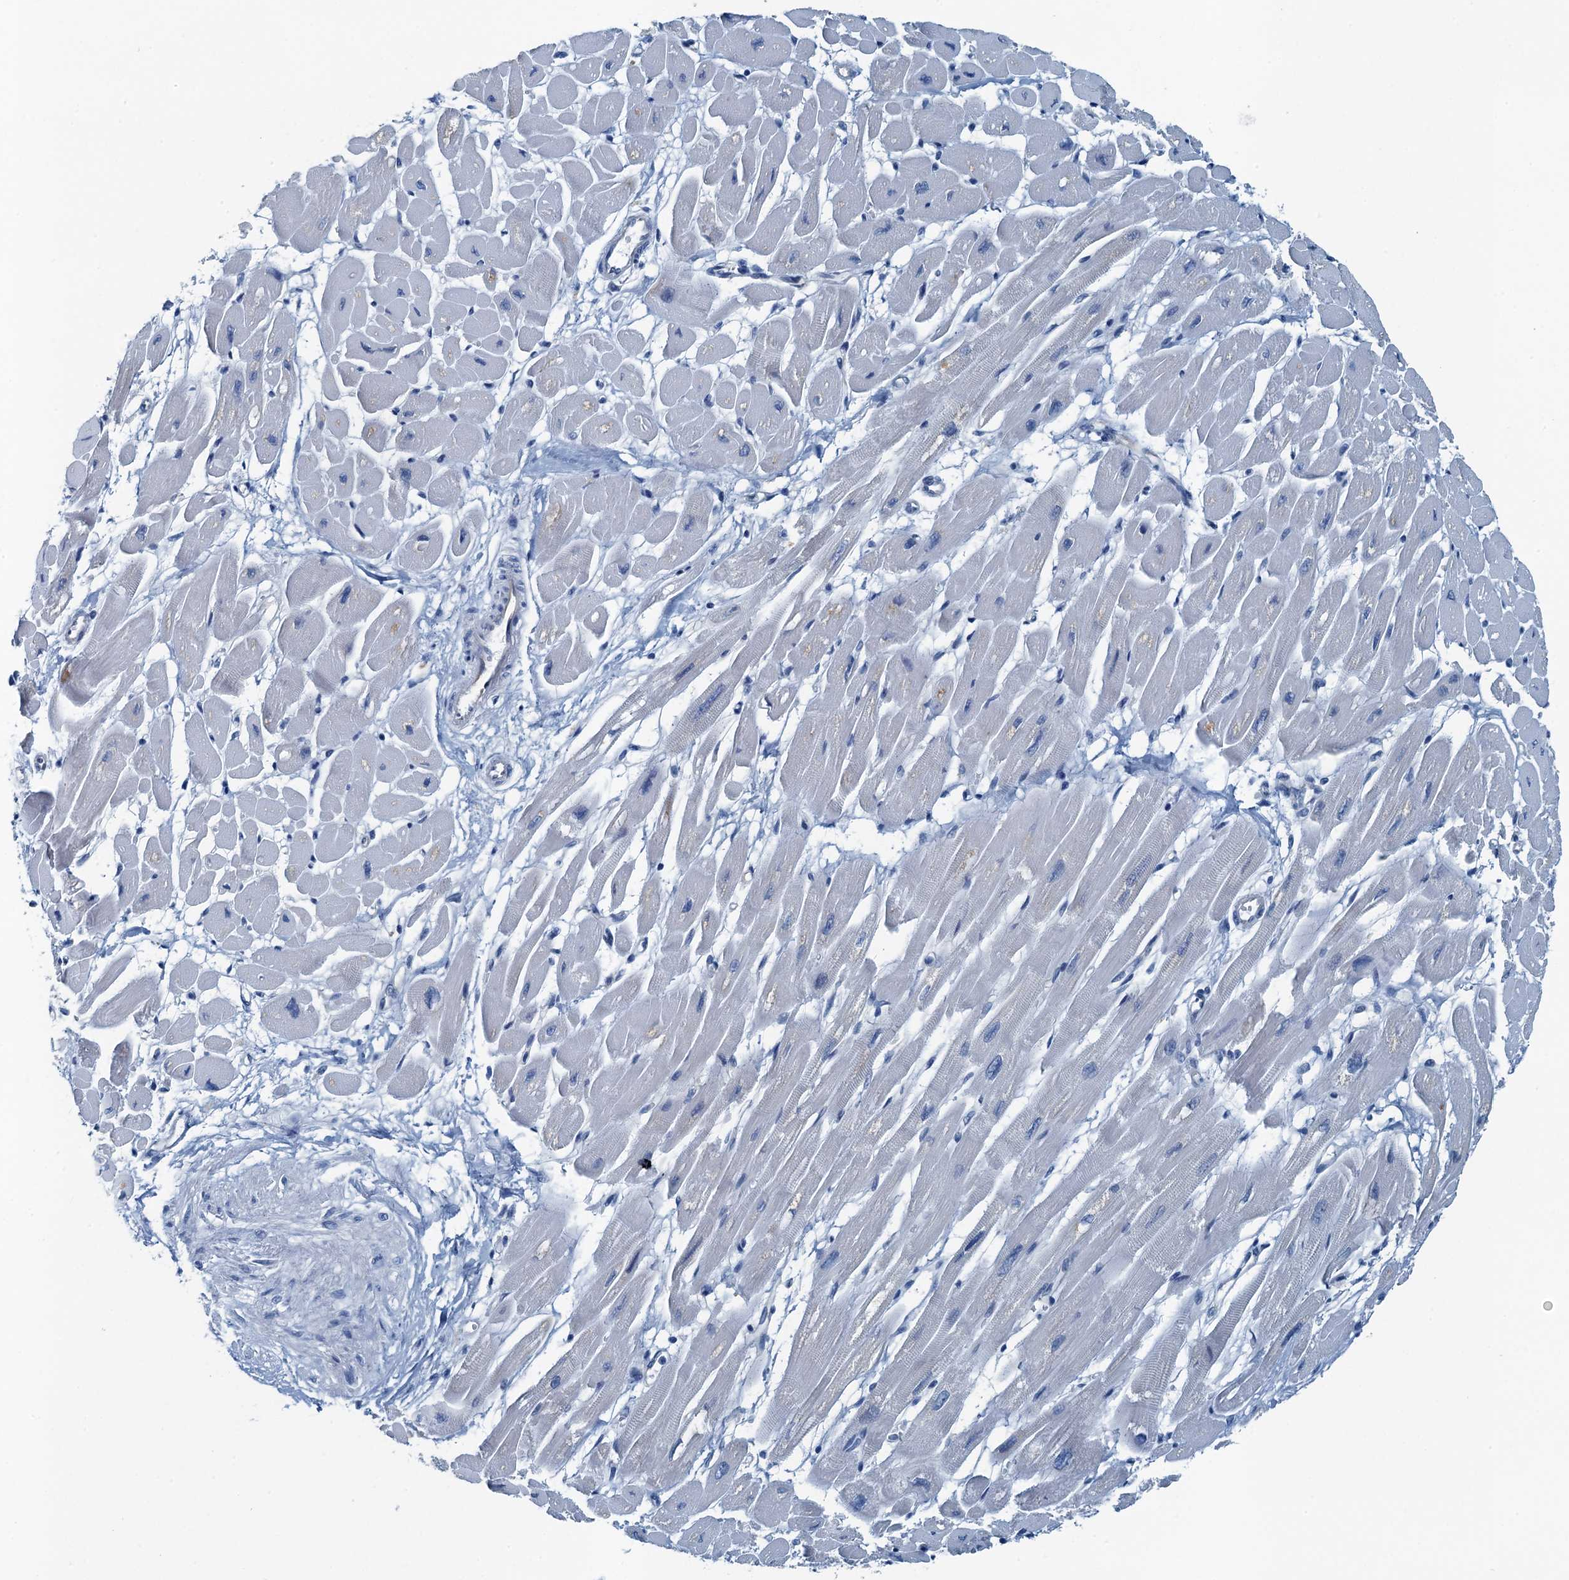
{"staining": {"intensity": "moderate", "quantity": "<25%", "location": "cytoplasmic/membranous"}, "tissue": "heart muscle", "cell_type": "Cardiomyocytes", "image_type": "normal", "snomed": [{"axis": "morphology", "description": "Normal tissue, NOS"}, {"axis": "topography", "description": "Heart"}], "caption": "Brown immunohistochemical staining in benign human heart muscle displays moderate cytoplasmic/membranous positivity in about <25% of cardiomyocytes.", "gene": "GFOD2", "patient": {"sex": "female", "age": 54}}